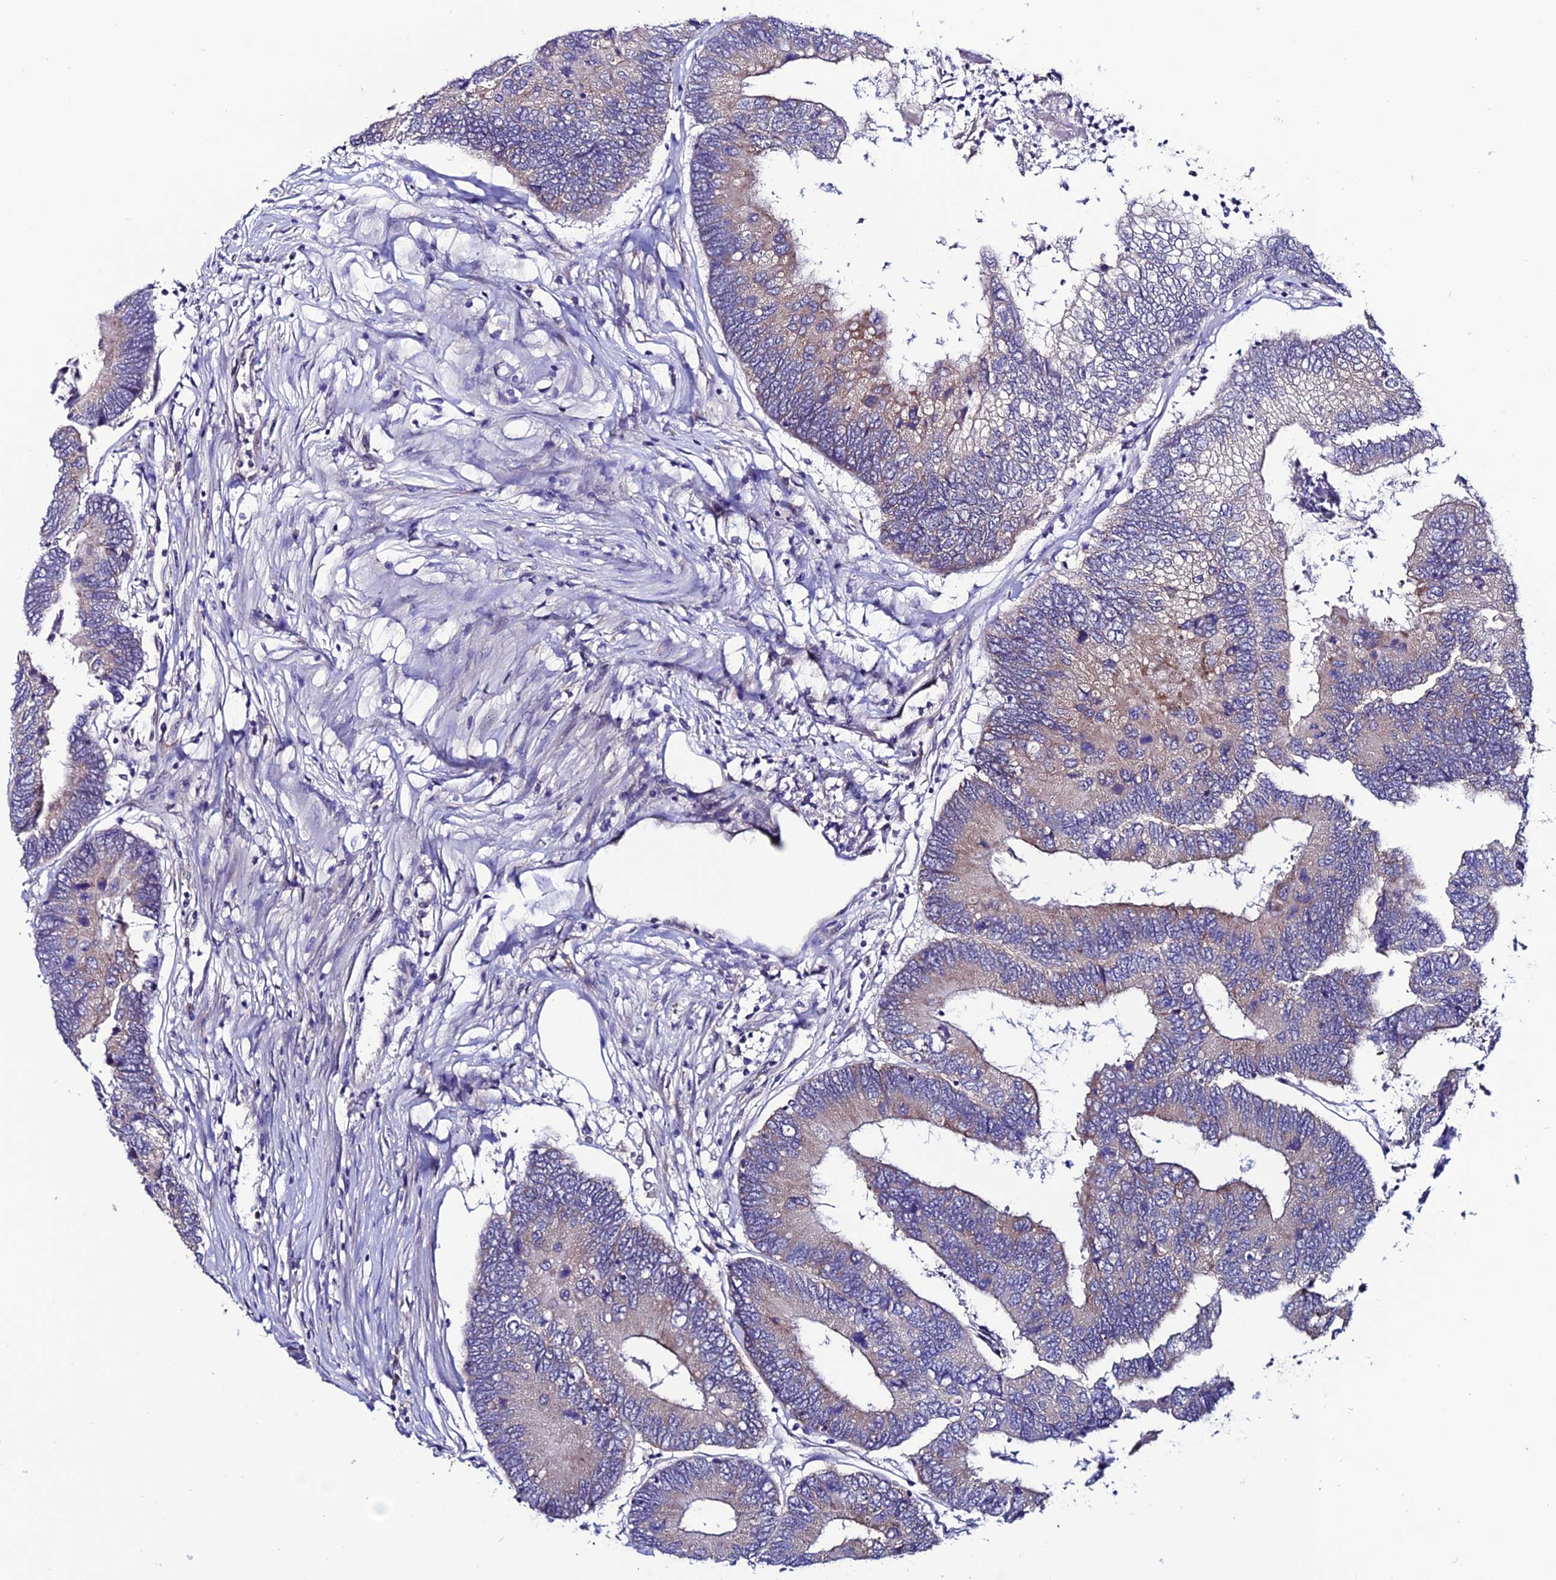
{"staining": {"intensity": "weak", "quantity": "<25%", "location": "cytoplasmic/membranous"}, "tissue": "colorectal cancer", "cell_type": "Tumor cells", "image_type": "cancer", "snomed": [{"axis": "morphology", "description": "Adenocarcinoma, NOS"}, {"axis": "topography", "description": "Colon"}], "caption": "Colorectal cancer (adenocarcinoma) was stained to show a protein in brown. There is no significant positivity in tumor cells.", "gene": "FZD8", "patient": {"sex": "female", "age": 67}}